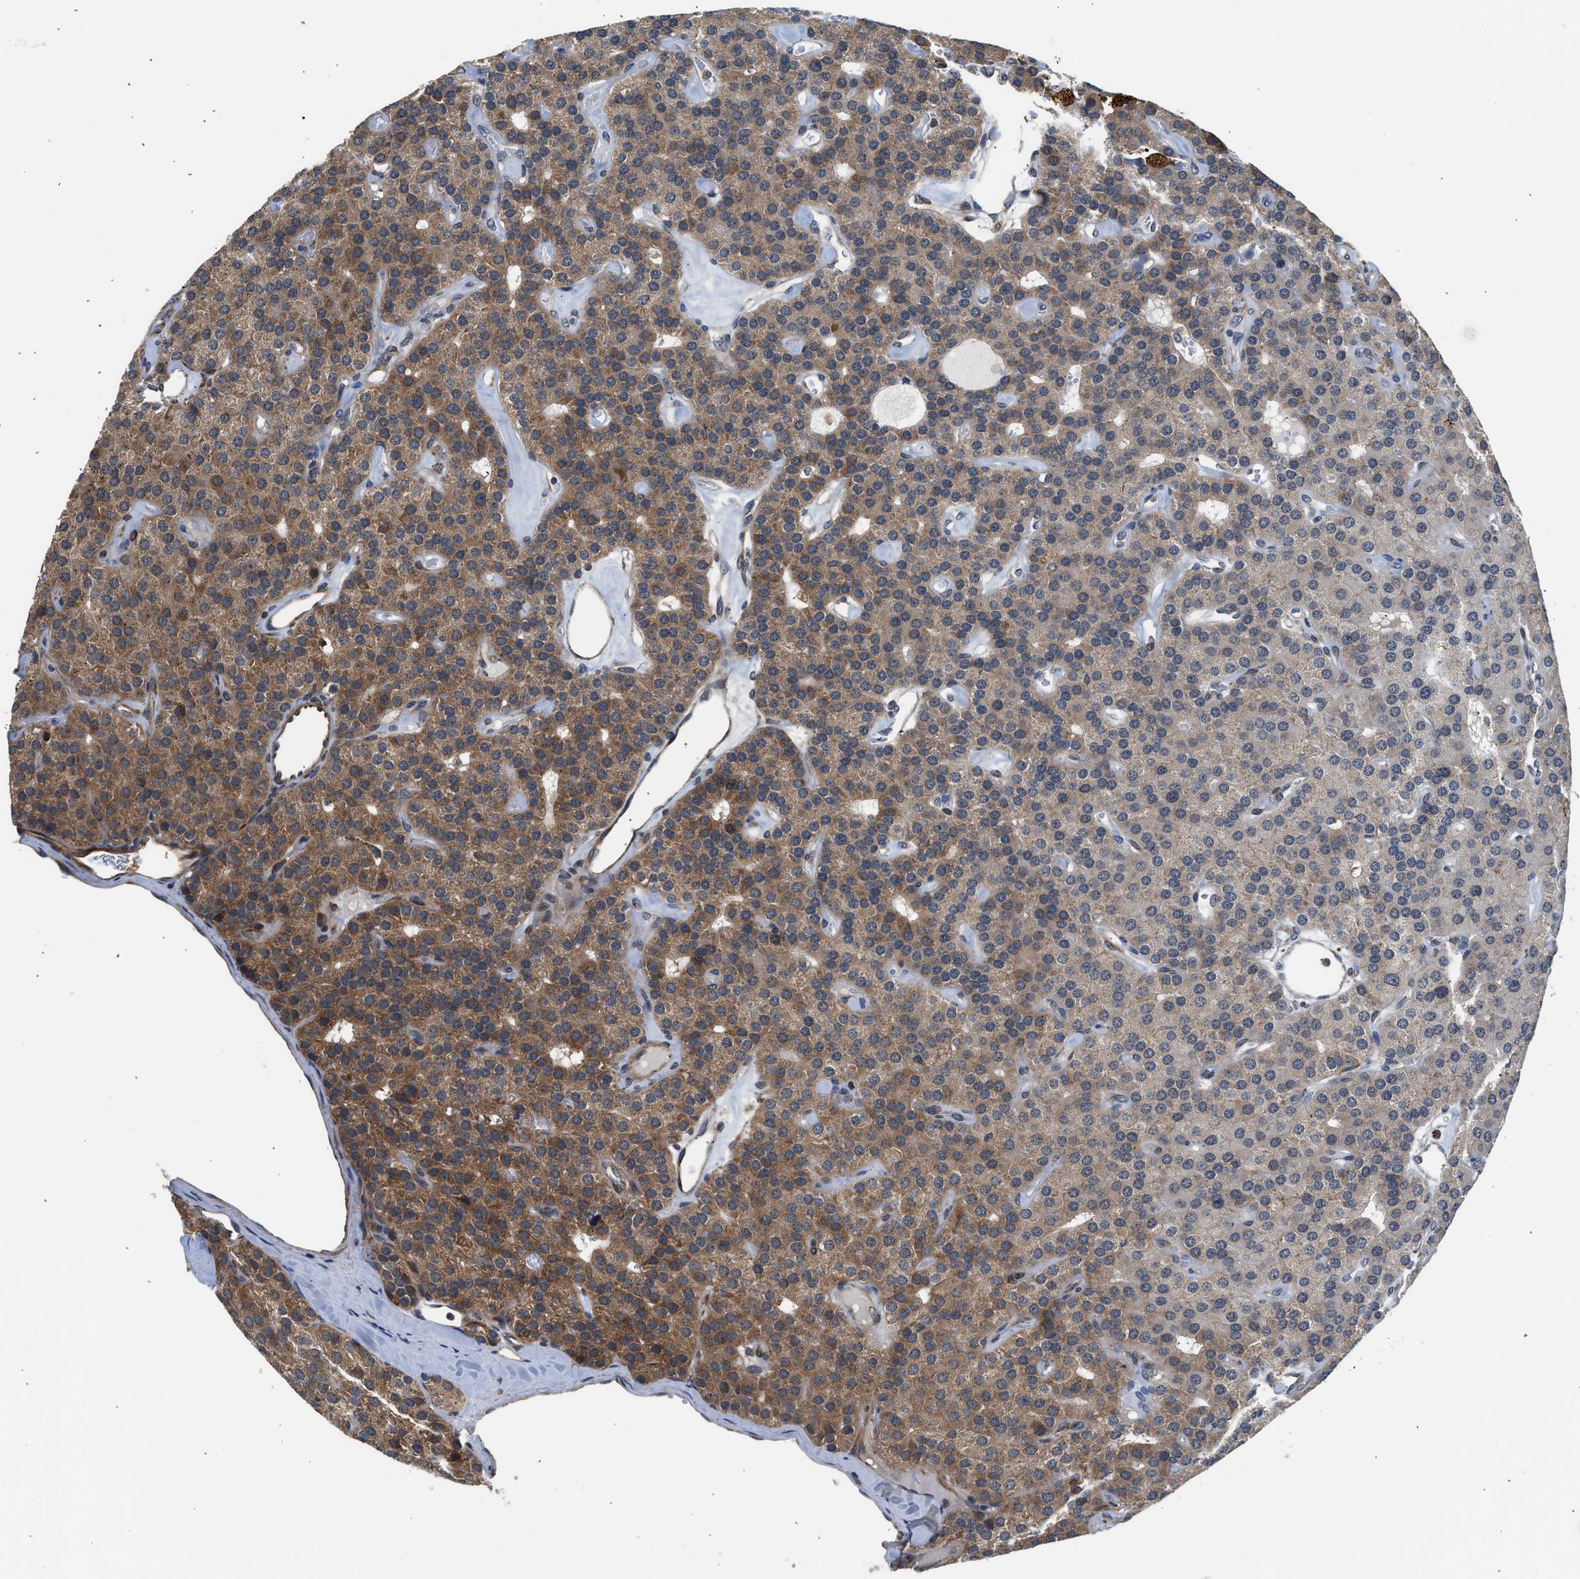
{"staining": {"intensity": "moderate", "quantity": ">75%", "location": "cytoplasmic/membranous,nuclear"}, "tissue": "parathyroid gland", "cell_type": "Glandular cells", "image_type": "normal", "snomed": [{"axis": "morphology", "description": "Normal tissue, NOS"}, {"axis": "morphology", "description": "Adenoma, NOS"}, {"axis": "topography", "description": "Parathyroid gland"}], "caption": "Immunohistochemical staining of benign human parathyroid gland displays medium levels of moderate cytoplasmic/membranous,nuclear staining in about >75% of glandular cells.", "gene": "POLG2", "patient": {"sex": "female", "age": 86}}